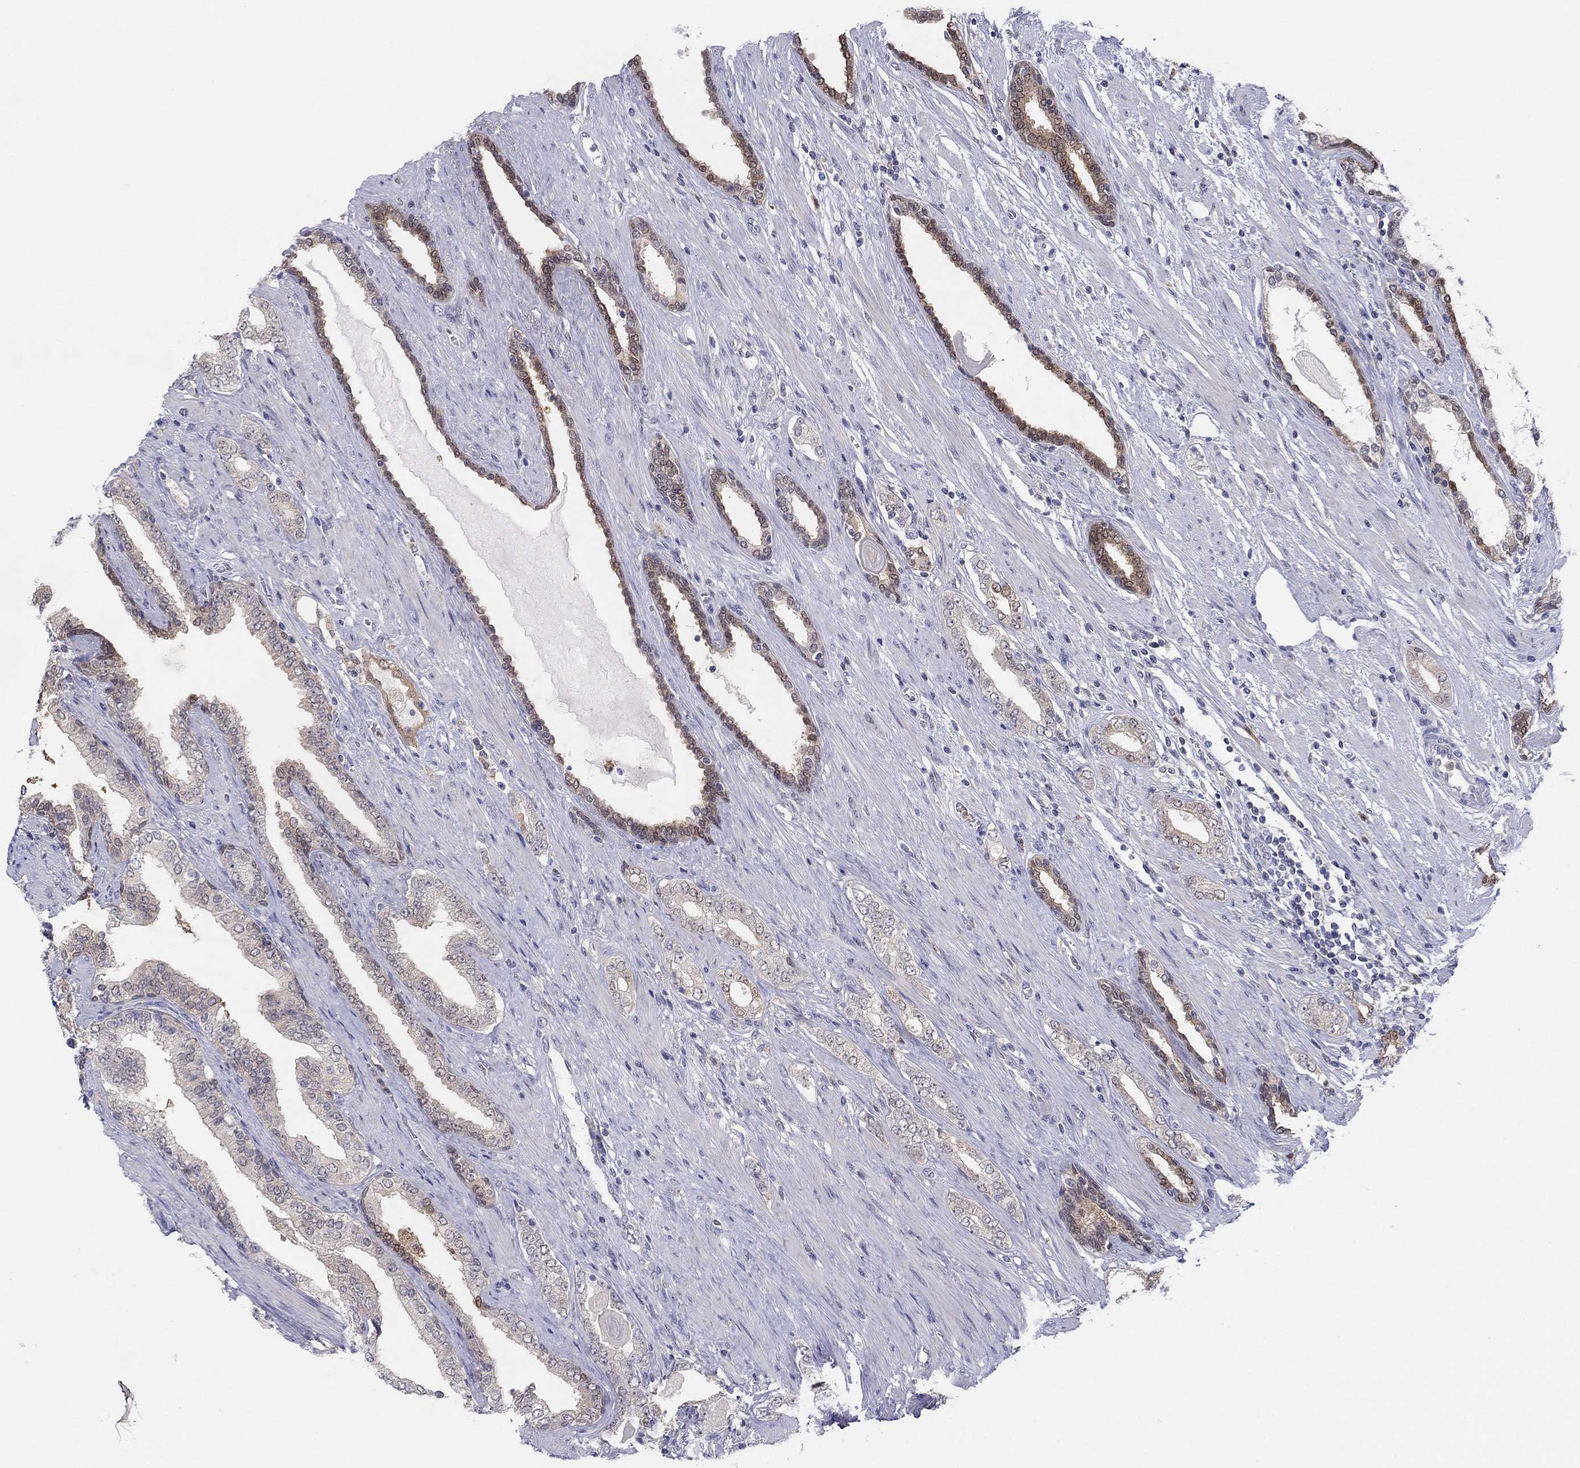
{"staining": {"intensity": "weak", "quantity": "<25%", "location": "cytoplasmic/membranous"}, "tissue": "prostate cancer", "cell_type": "Tumor cells", "image_type": "cancer", "snomed": [{"axis": "morphology", "description": "Adenocarcinoma, Low grade"}, {"axis": "topography", "description": "Prostate and seminal vesicle, NOS"}], "caption": "Protein analysis of prostate cancer (low-grade adenocarcinoma) demonstrates no significant expression in tumor cells.", "gene": "PDXK", "patient": {"sex": "male", "age": 61}}